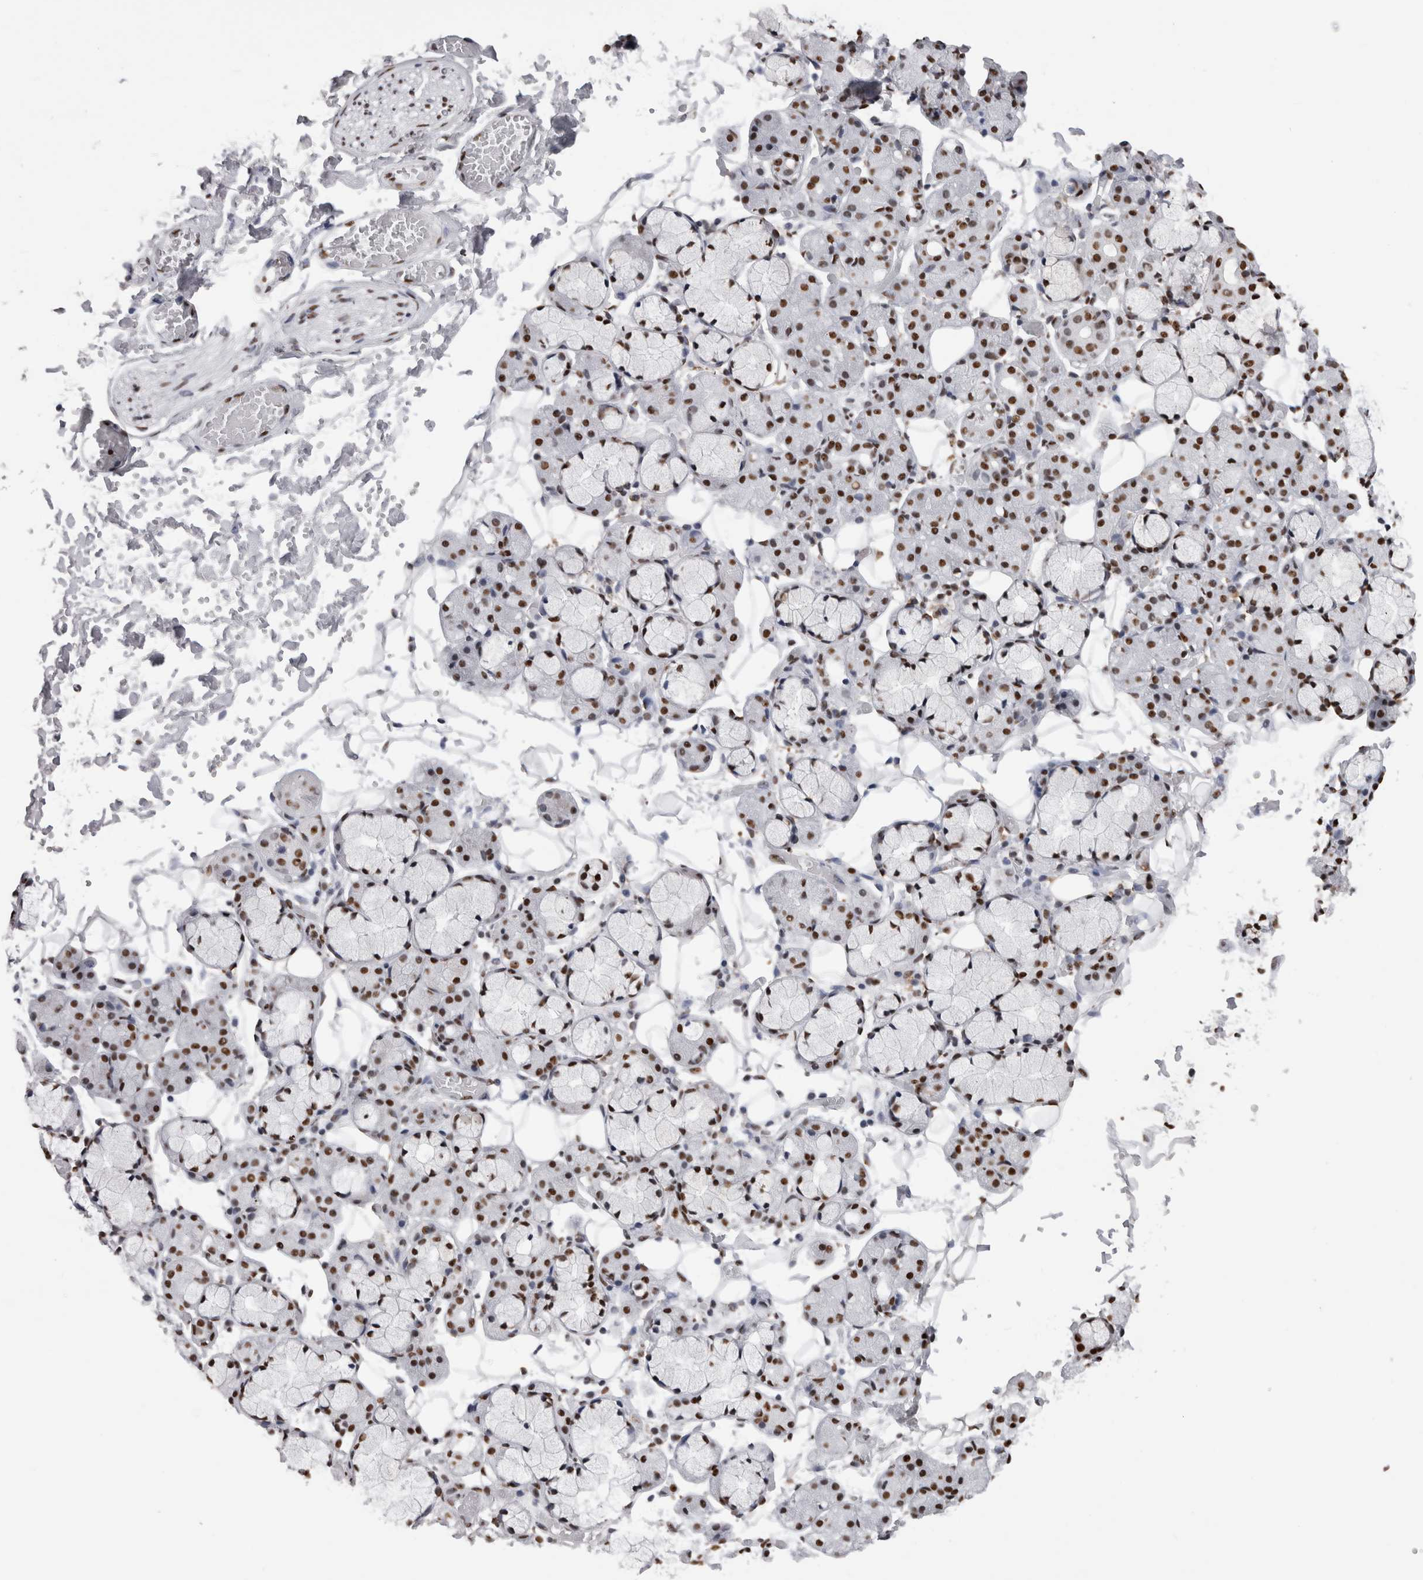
{"staining": {"intensity": "strong", "quantity": ">75%", "location": "nuclear"}, "tissue": "salivary gland", "cell_type": "Glandular cells", "image_type": "normal", "snomed": [{"axis": "morphology", "description": "Normal tissue, NOS"}, {"axis": "topography", "description": "Salivary gland"}], "caption": "Glandular cells exhibit strong nuclear staining in about >75% of cells in benign salivary gland.", "gene": "ALPK3", "patient": {"sex": "male", "age": 63}}